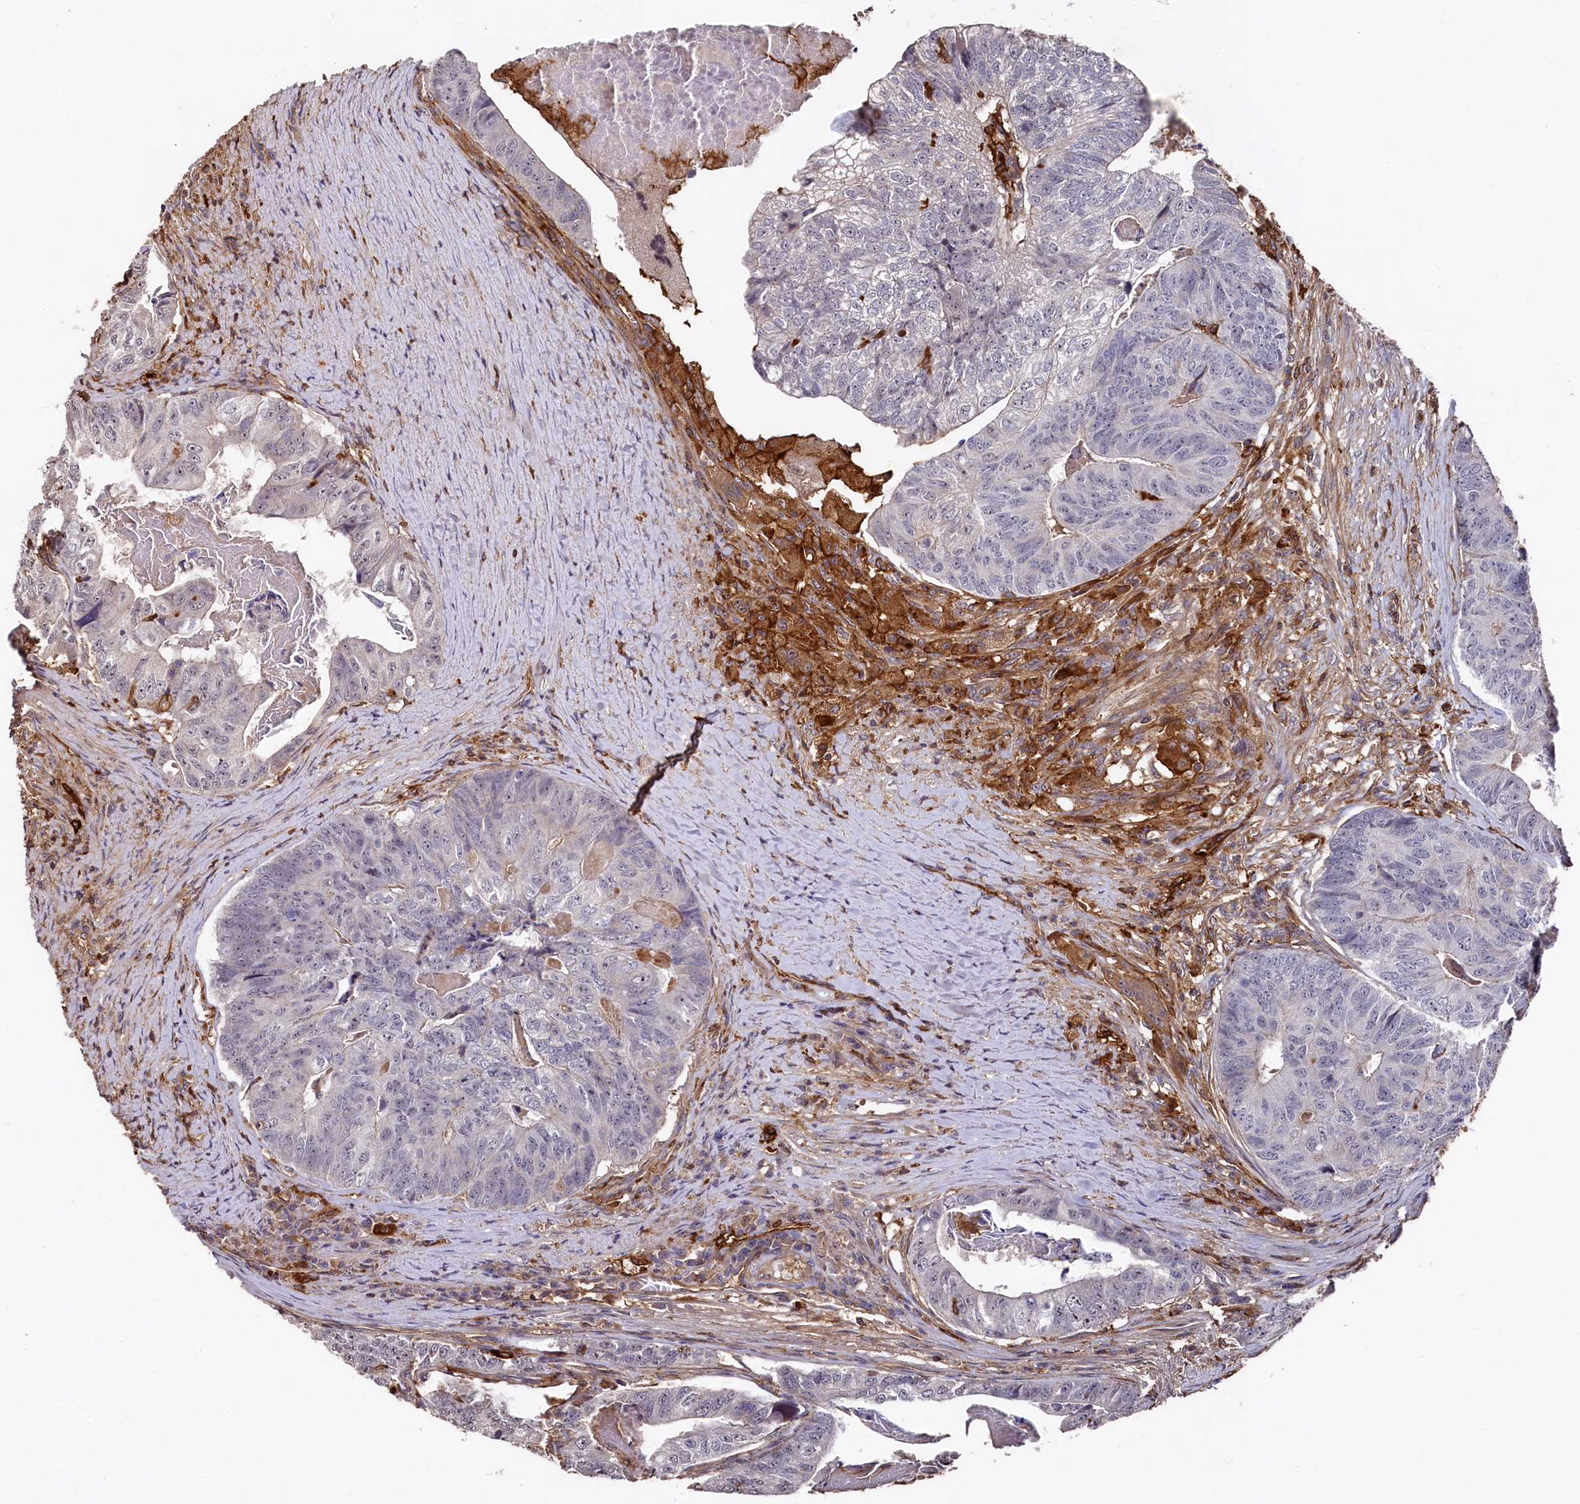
{"staining": {"intensity": "negative", "quantity": "none", "location": "none"}, "tissue": "colorectal cancer", "cell_type": "Tumor cells", "image_type": "cancer", "snomed": [{"axis": "morphology", "description": "Adenocarcinoma, NOS"}, {"axis": "topography", "description": "Colon"}], "caption": "Immunohistochemical staining of human colorectal cancer demonstrates no significant staining in tumor cells. The staining is performed using DAB (3,3'-diaminobenzidine) brown chromogen with nuclei counter-stained in using hematoxylin.", "gene": "PLEKHO2", "patient": {"sex": "female", "age": 67}}